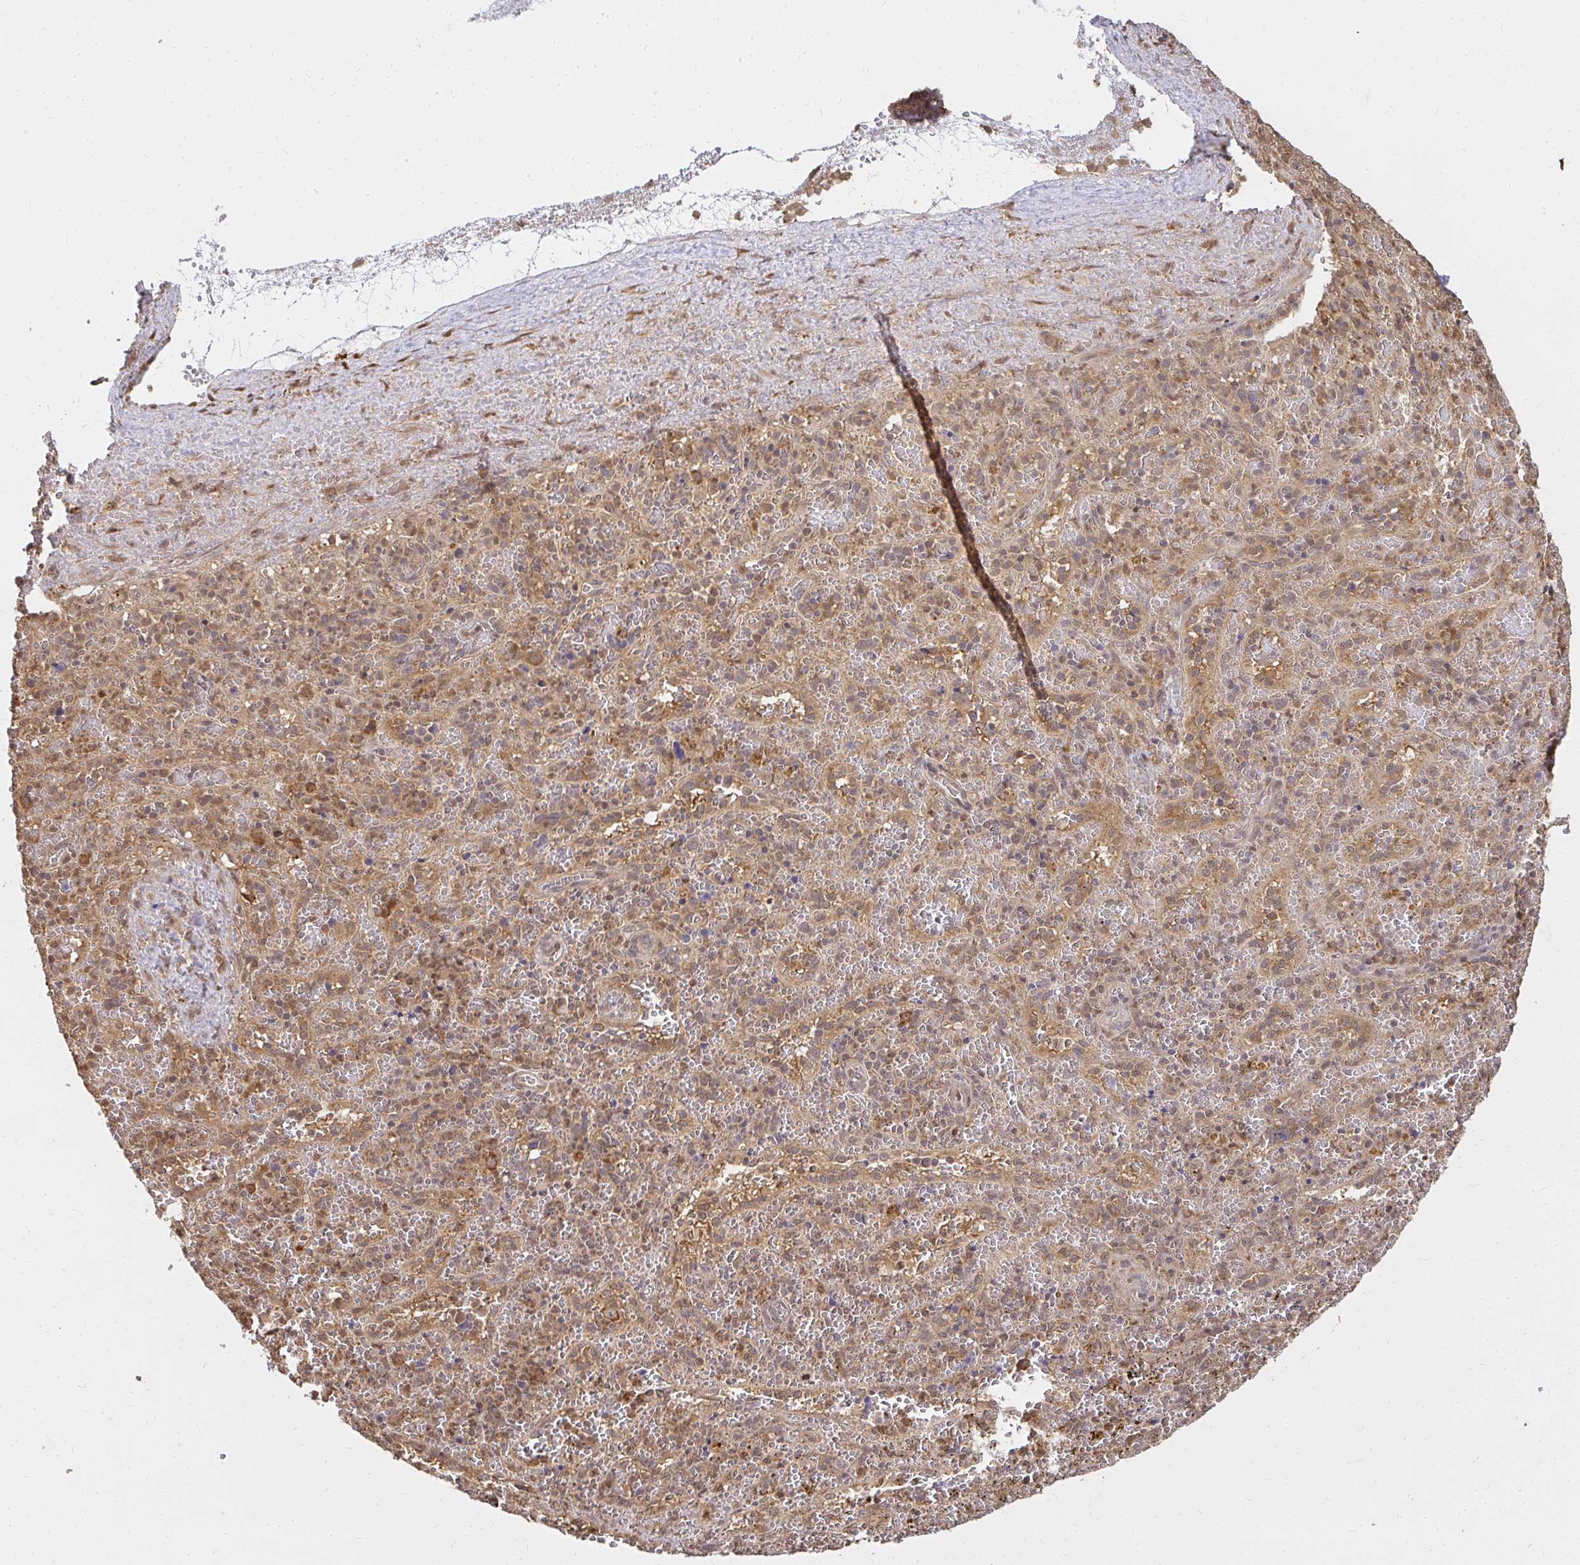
{"staining": {"intensity": "moderate", "quantity": "<25%", "location": "cytoplasmic/membranous"}, "tissue": "spleen", "cell_type": "Cells in red pulp", "image_type": "normal", "snomed": [{"axis": "morphology", "description": "Normal tissue, NOS"}, {"axis": "topography", "description": "Spleen"}], "caption": "Benign spleen was stained to show a protein in brown. There is low levels of moderate cytoplasmic/membranous expression in approximately <25% of cells in red pulp. The staining was performed using DAB to visualize the protein expression in brown, while the nuclei were stained in blue with hematoxylin (Magnification: 20x).", "gene": "LARS2", "patient": {"sex": "female", "age": 50}}